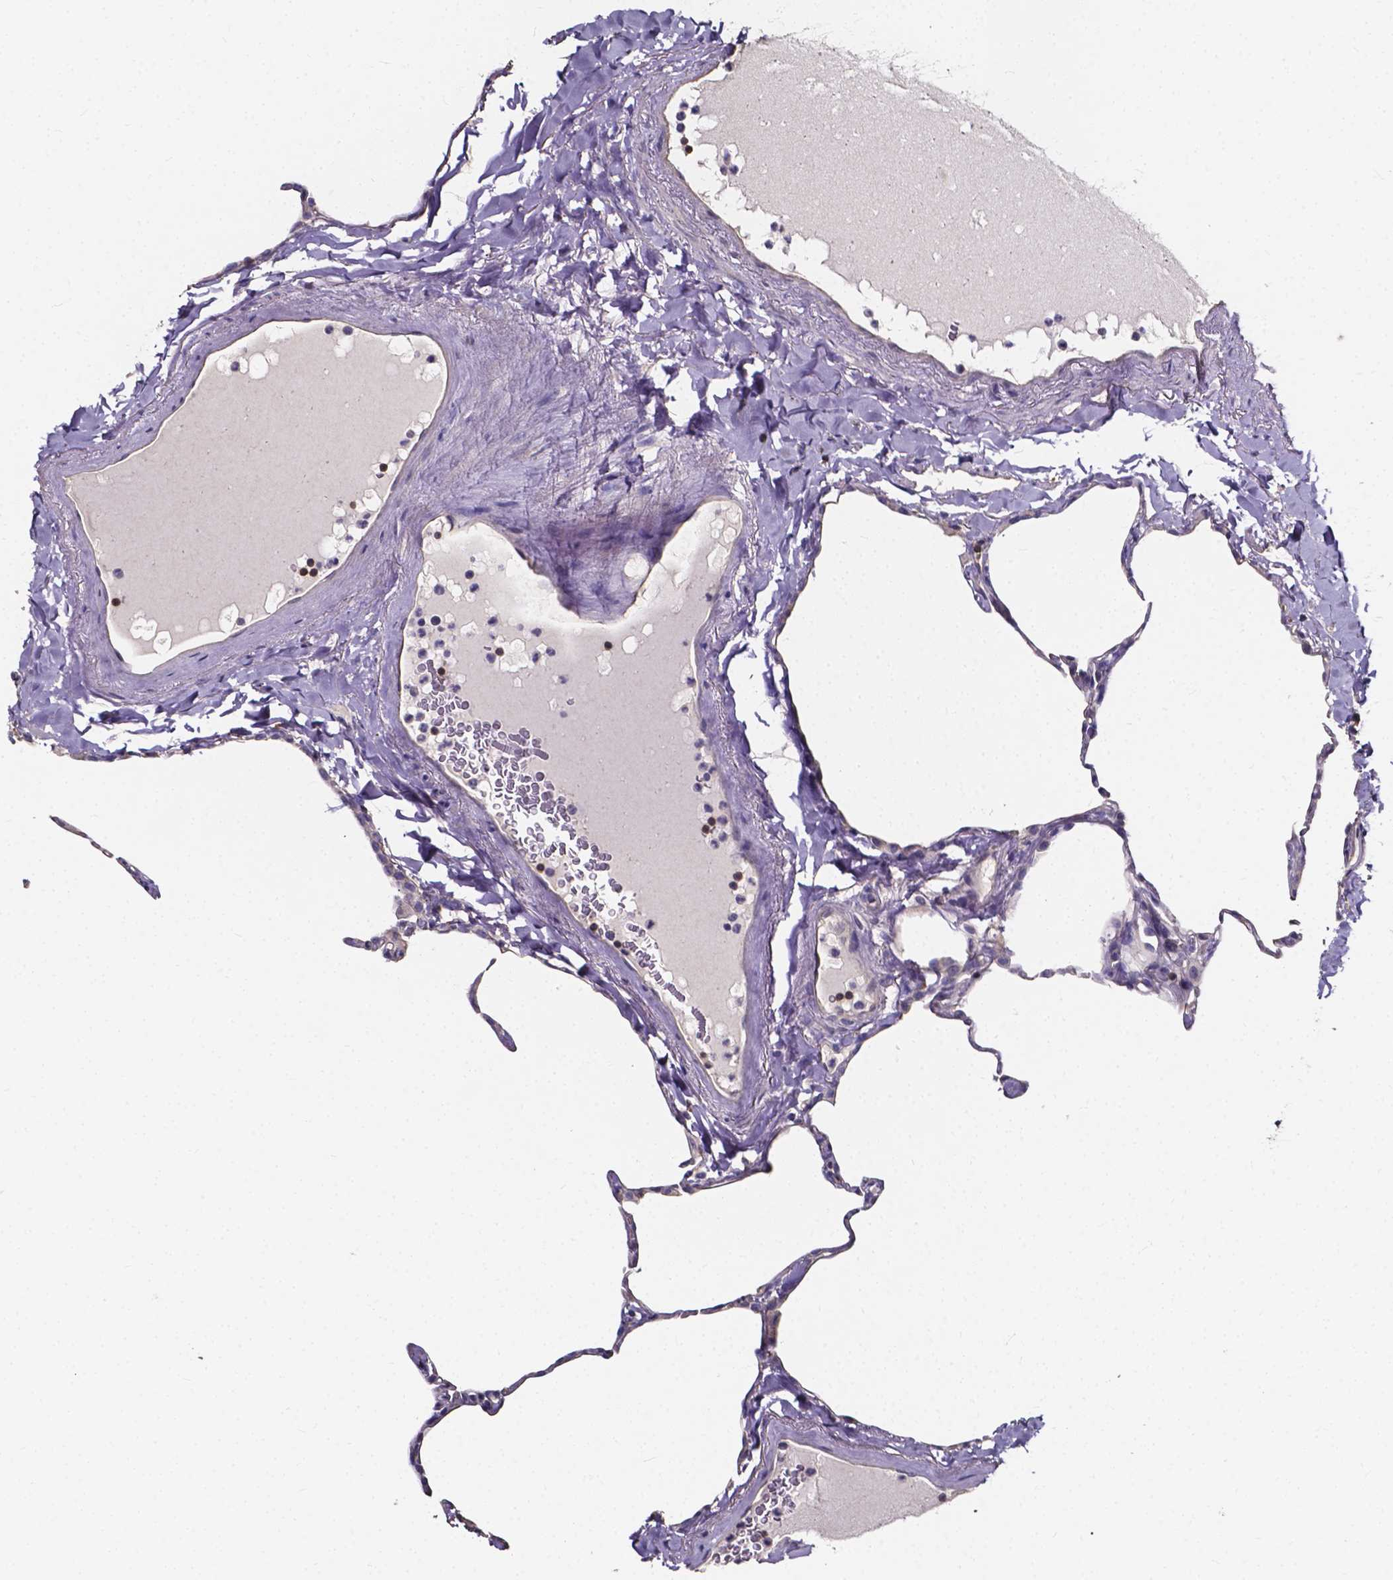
{"staining": {"intensity": "weak", "quantity": "<25%", "location": "cytoplasmic/membranous"}, "tissue": "lung", "cell_type": "Alveolar cells", "image_type": "normal", "snomed": [{"axis": "morphology", "description": "Normal tissue, NOS"}, {"axis": "topography", "description": "Lung"}], "caption": "An IHC image of normal lung is shown. There is no staining in alveolar cells of lung.", "gene": "THEMIS", "patient": {"sex": "male", "age": 65}}